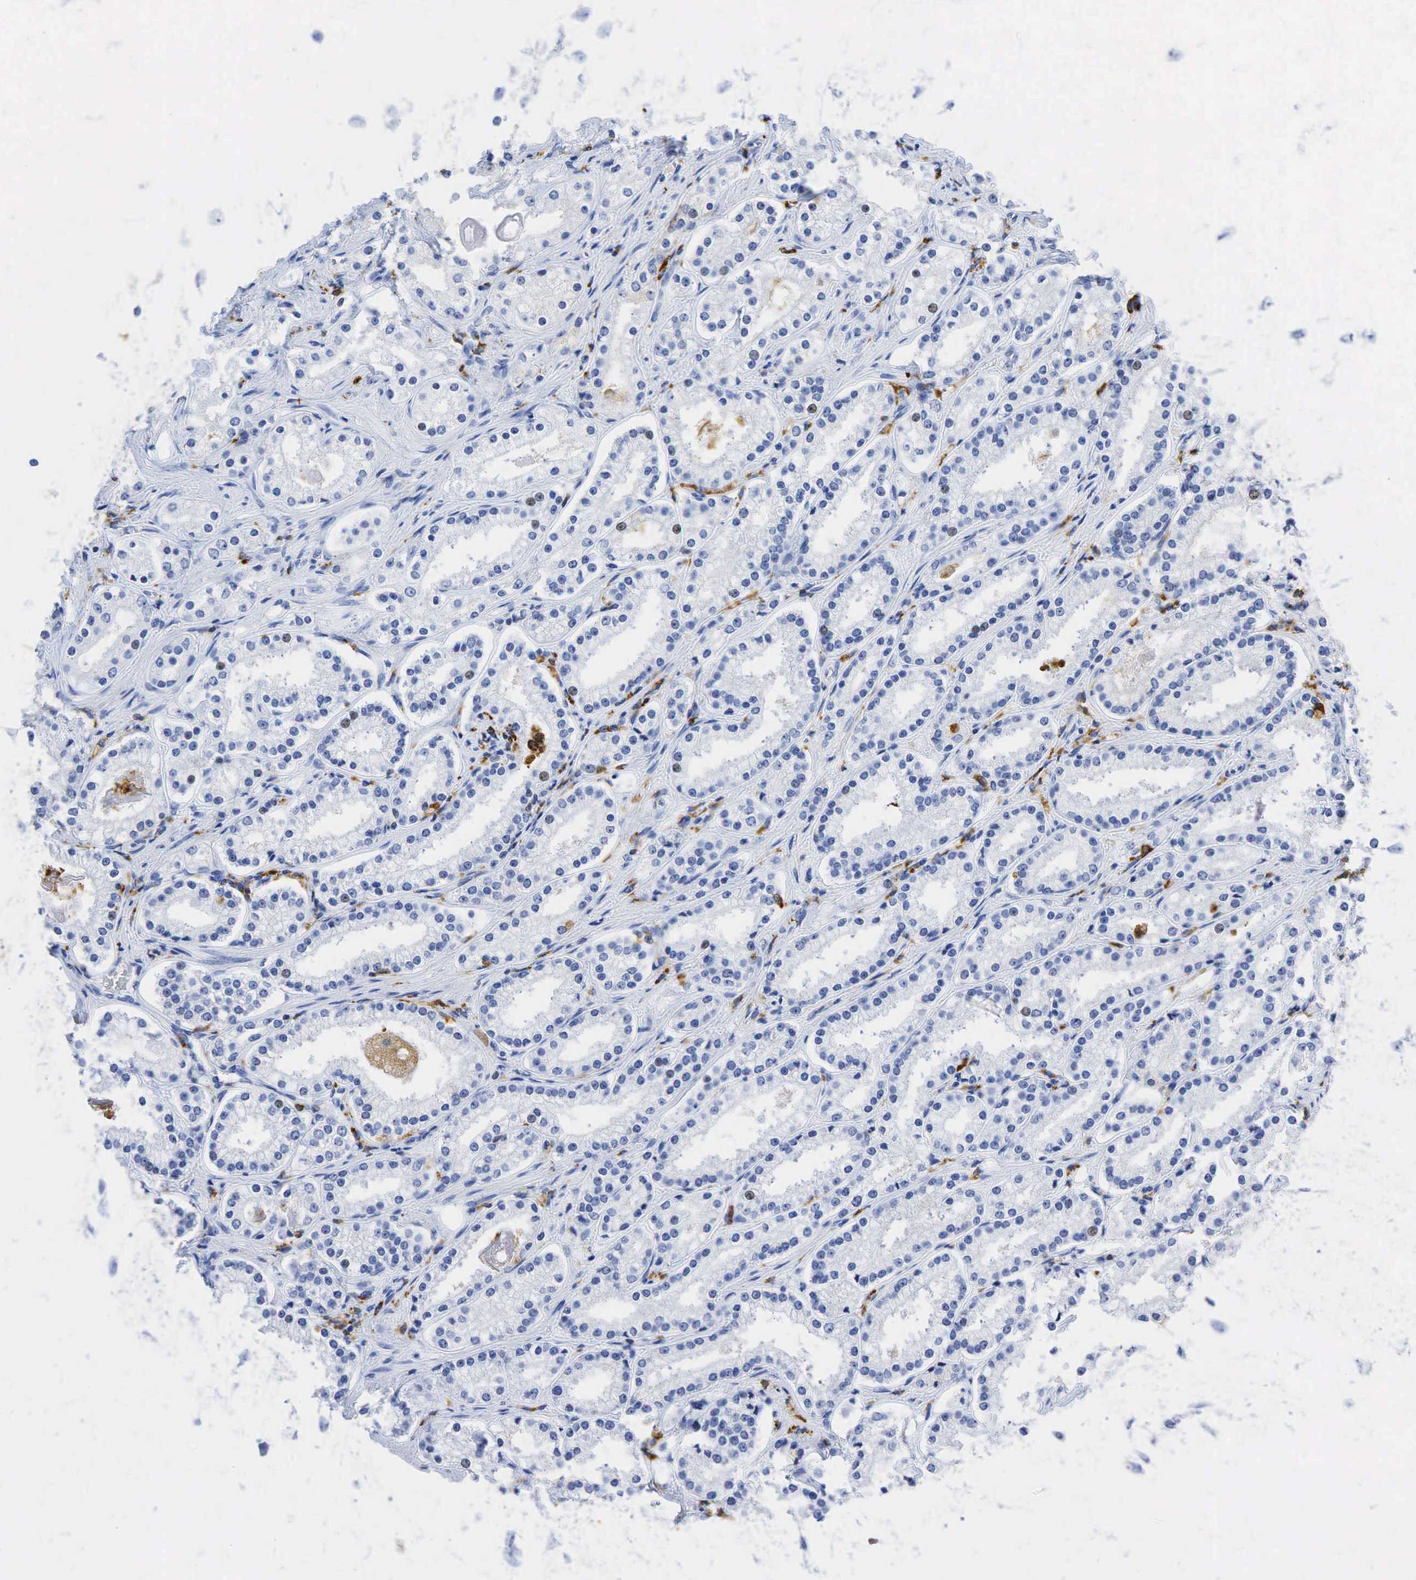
{"staining": {"intensity": "negative", "quantity": "none", "location": "none"}, "tissue": "prostate cancer", "cell_type": "Tumor cells", "image_type": "cancer", "snomed": [{"axis": "morphology", "description": "Adenocarcinoma, Medium grade"}, {"axis": "topography", "description": "Prostate"}], "caption": "The image shows no staining of tumor cells in prostate cancer (medium-grade adenocarcinoma).", "gene": "CD68", "patient": {"sex": "male", "age": 73}}